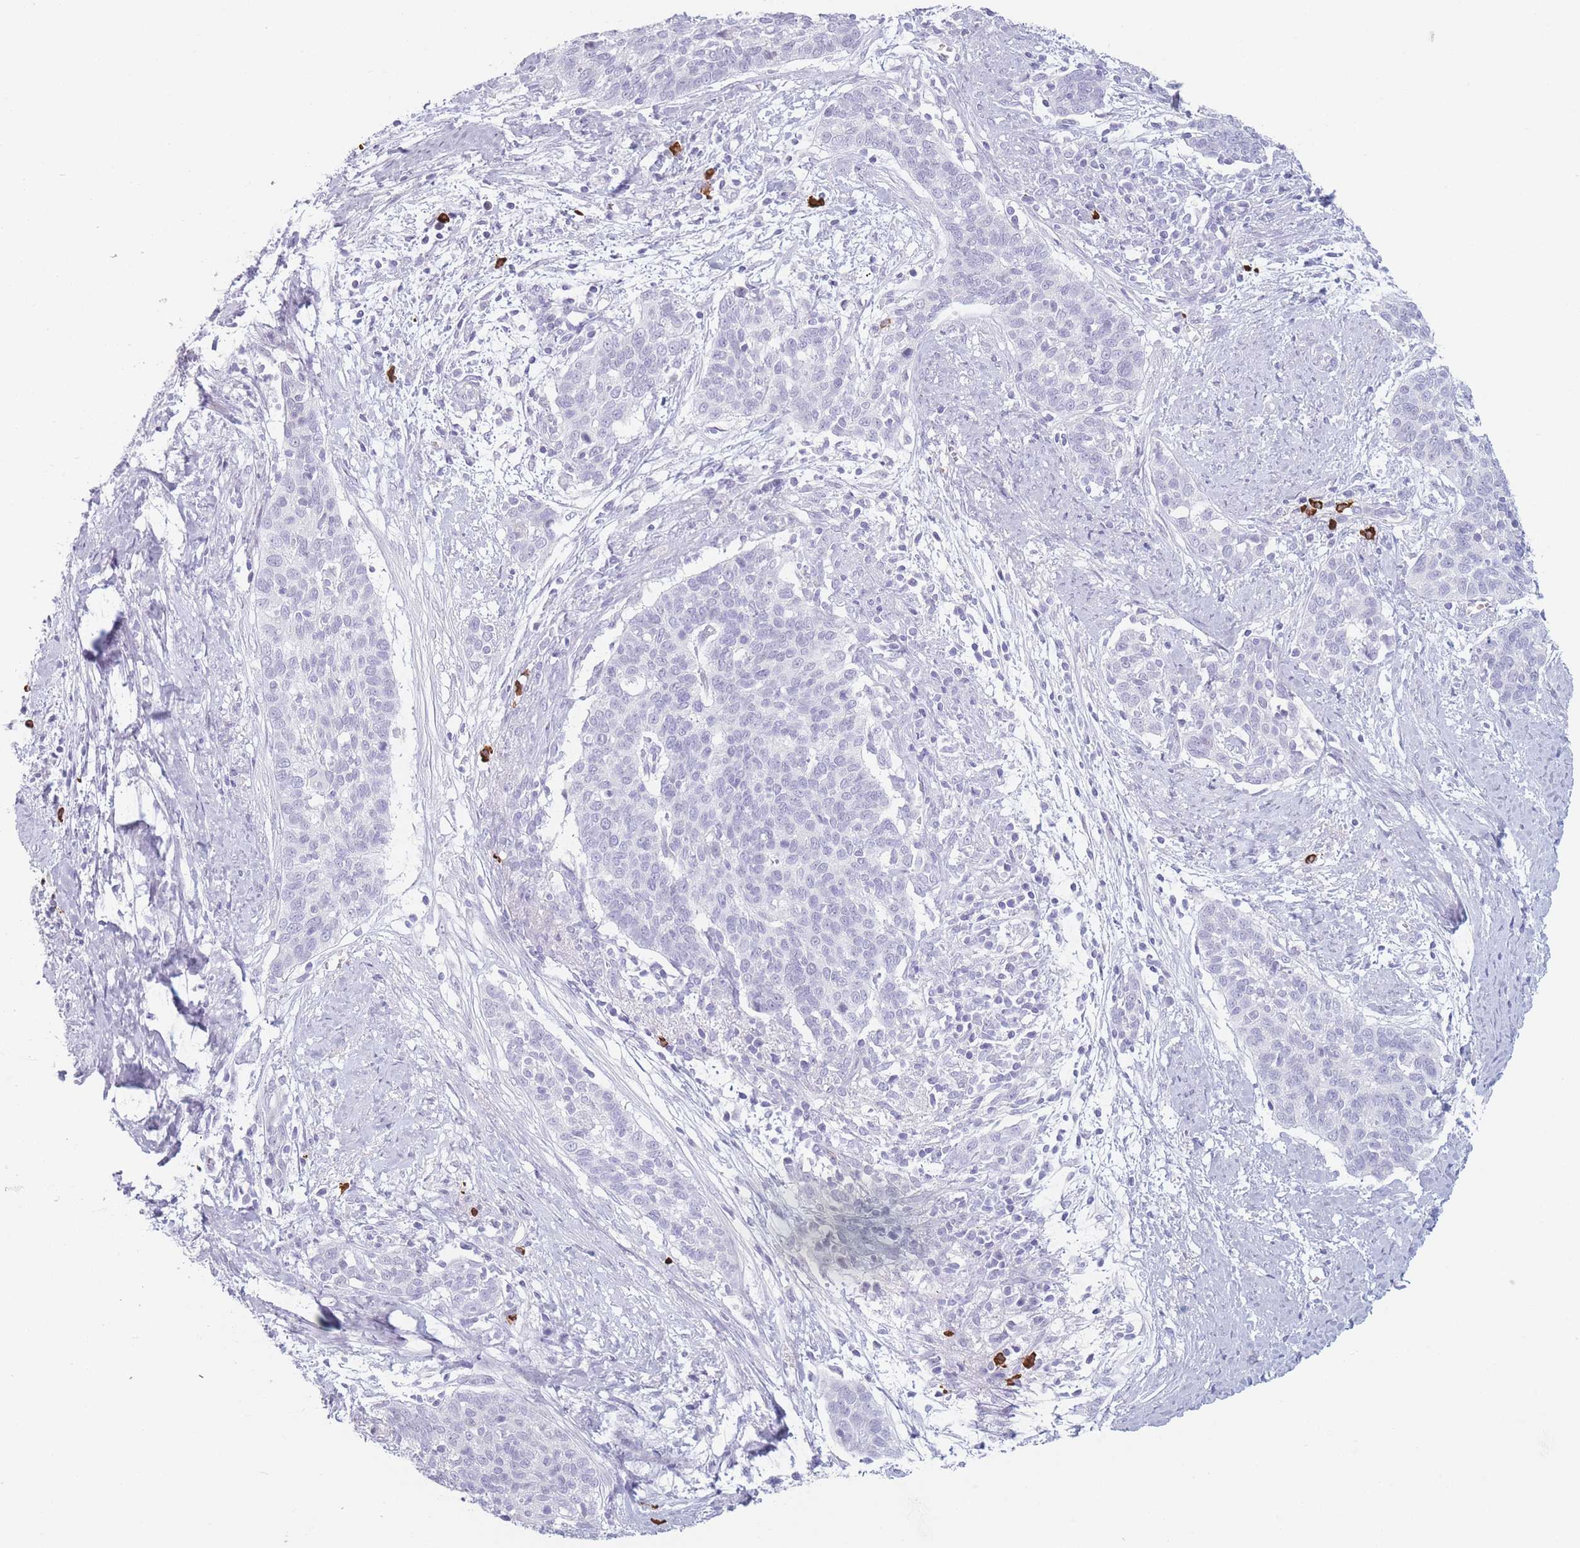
{"staining": {"intensity": "negative", "quantity": "none", "location": "none"}, "tissue": "cervical cancer", "cell_type": "Tumor cells", "image_type": "cancer", "snomed": [{"axis": "morphology", "description": "Squamous cell carcinoma, NOS"}, {"axis": "topography", "description": "Cervix"}], "caption": "High magnification brightfield microscopy of cervical squamous cell carcinoma stained with DAB (3,3'-diaminobenzidine) (brown) and counterstained with hematoxylin (blue): tumor cells show no significant positivity. (DAB immunohistochemistry (IHC) with hematoxylin counter stain).", "gene": "PLEKHG2", "patient": {"sex": "female", "age": 39}}